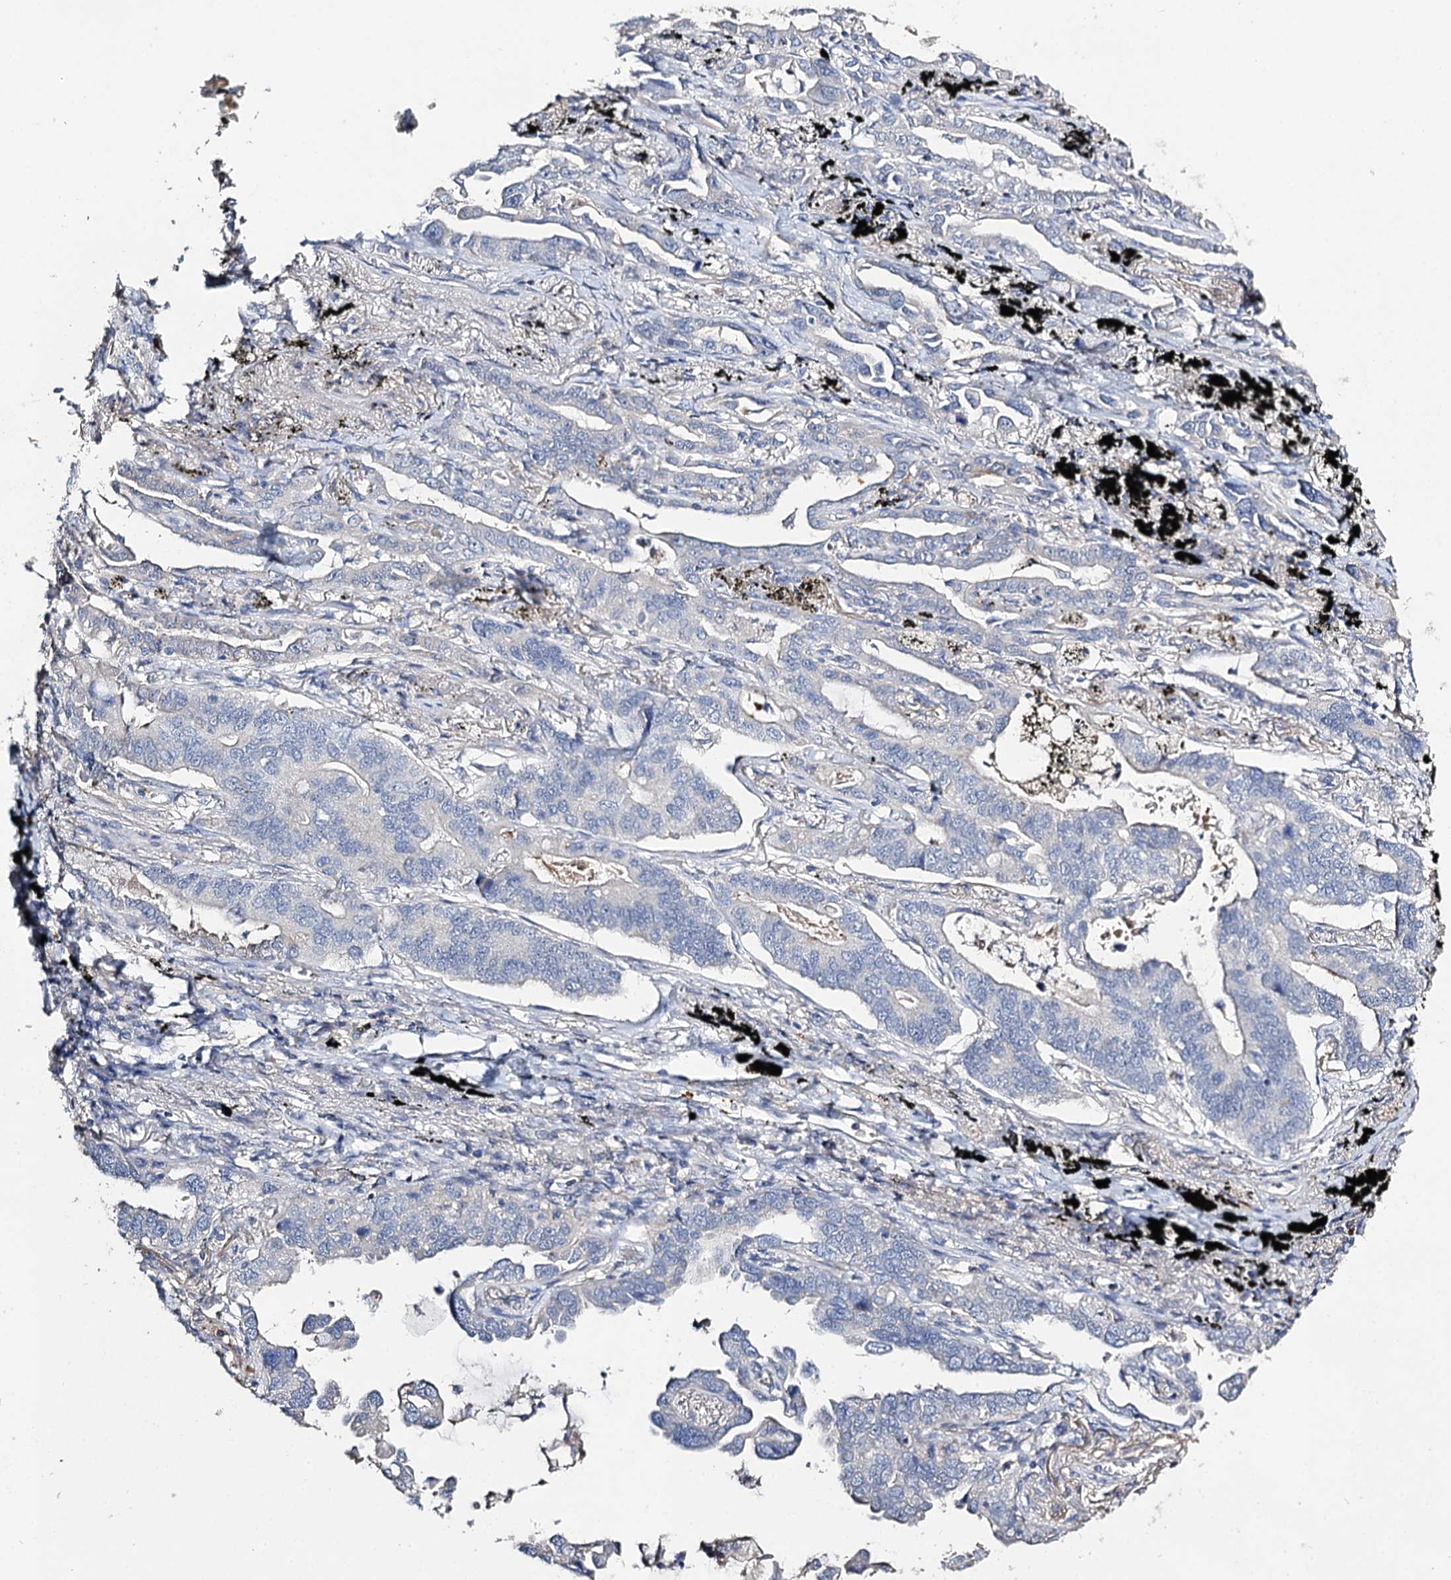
{"staining": {"intensity": "negative", "quantity": "none", "location": "none"}, "tissue": "lung cancer", "cell_type": "Tumor cells", "image_type": "cancer", "snomed": [{"axis": "morphology", "description": "Adenocarcinoma, NOS"}, {"axis": "topography", "description": "Lung"}], "caption": "The micrograph shows no staining of tumor cells in lung cancer (adenocarcinoma).", "gene": "DNAH6", "patient": {"sex": "male", "age": 67}}